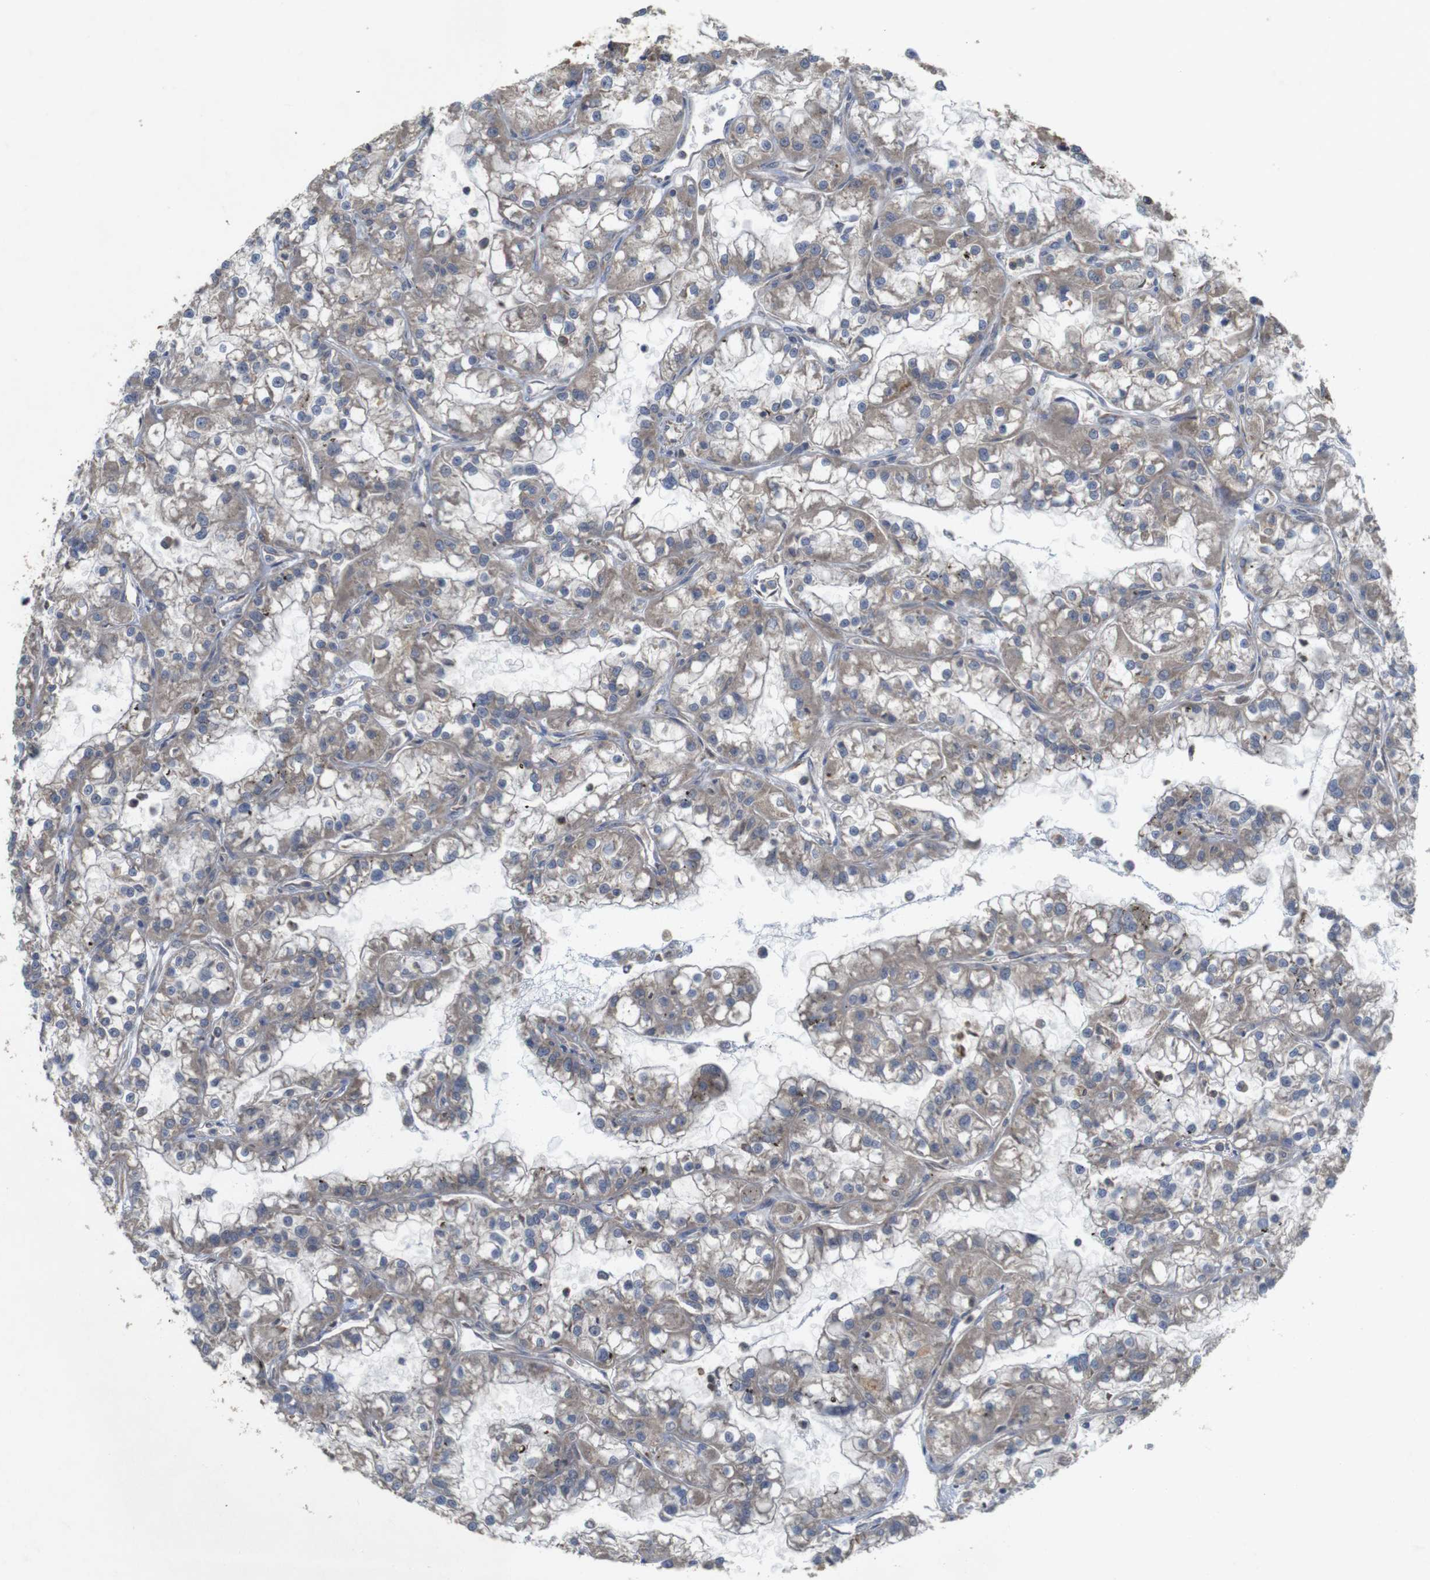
{"staining": {"intensity": "moderate", "quantity": "25%-75%", "location": "cytoplasmic/membranous"}, "tissue": "renal cancer", "cell_type": "Tumor cells", "image_type": "cancer", "snomed": [{"axis": "morphology", "description": "Adenocarcinoma, NOS"}, {"axis": "topography", "description": "Kidney"}], "caption": "Protein positivity by immunohistochemistry reveals moderate cytoplasmic/membranous staining in about 25%-75% of tumor cells in renal cancer. The staining is performed using DAB (3,3'-diaminobenzidine) brown chromogen to label protein expression. The nuclei are counter-stained blue using hematoxylin.", "gene": "KCNS3", "patient": {"sex": "female", "age": 52}}